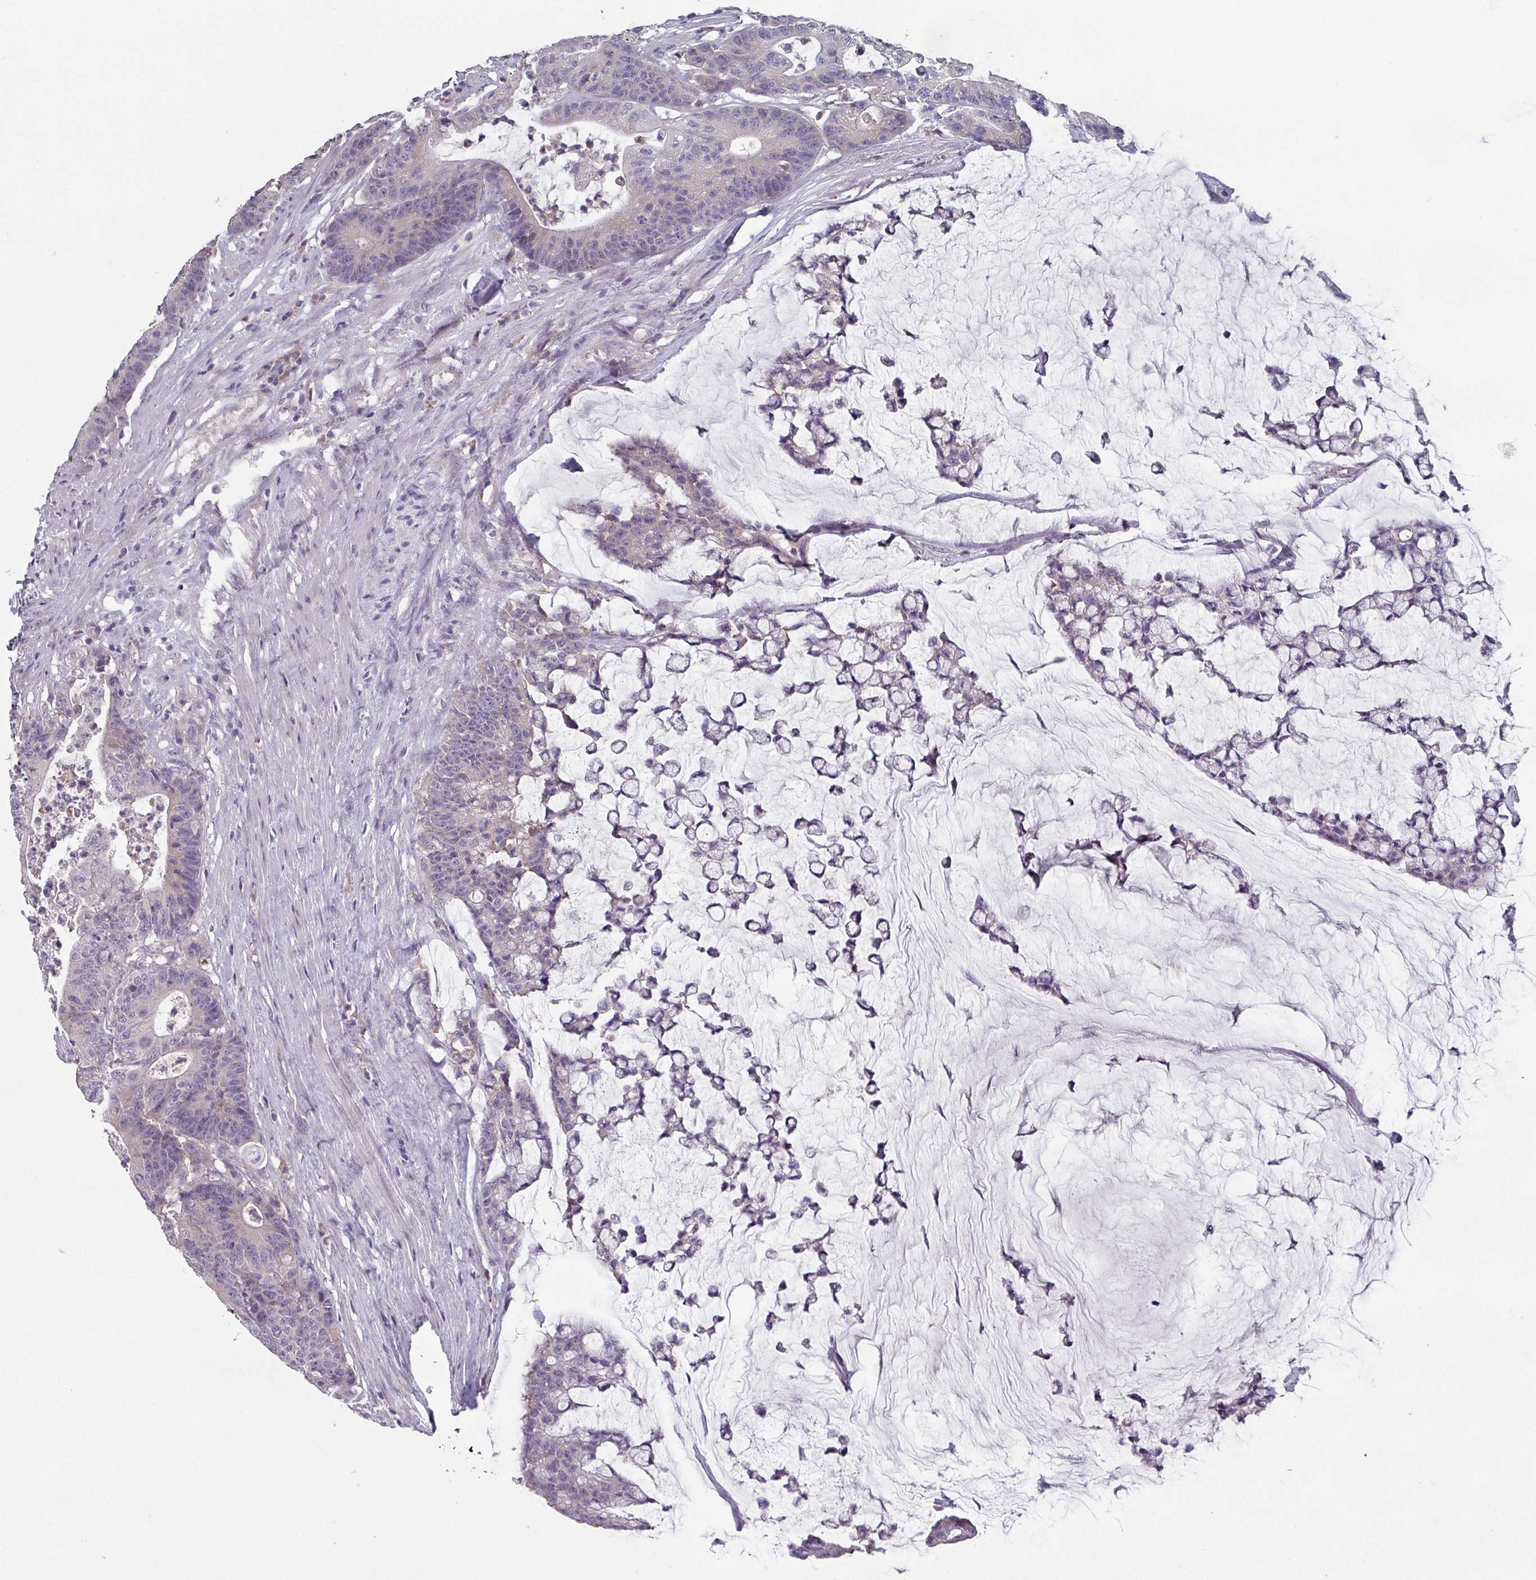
{"staining": {"intensity": "negative", "quantity": "none", "location": "none"}, "tissue": "colorectal cancer", "cell_type": "Tumor cells", "image_type": "cancer", "snomed": [{"axis": "morphology", "description": "Adenocarcinoma, NOS"}, {"axis": "topography", "description": "Colon"}], "caption": "Immunohistochemistry (IHC) of human colorectal cancer exhibits no staining in tumor cells.", "gene": "PRAMEF8", "patient": {"sex": "female", "age": 84}}